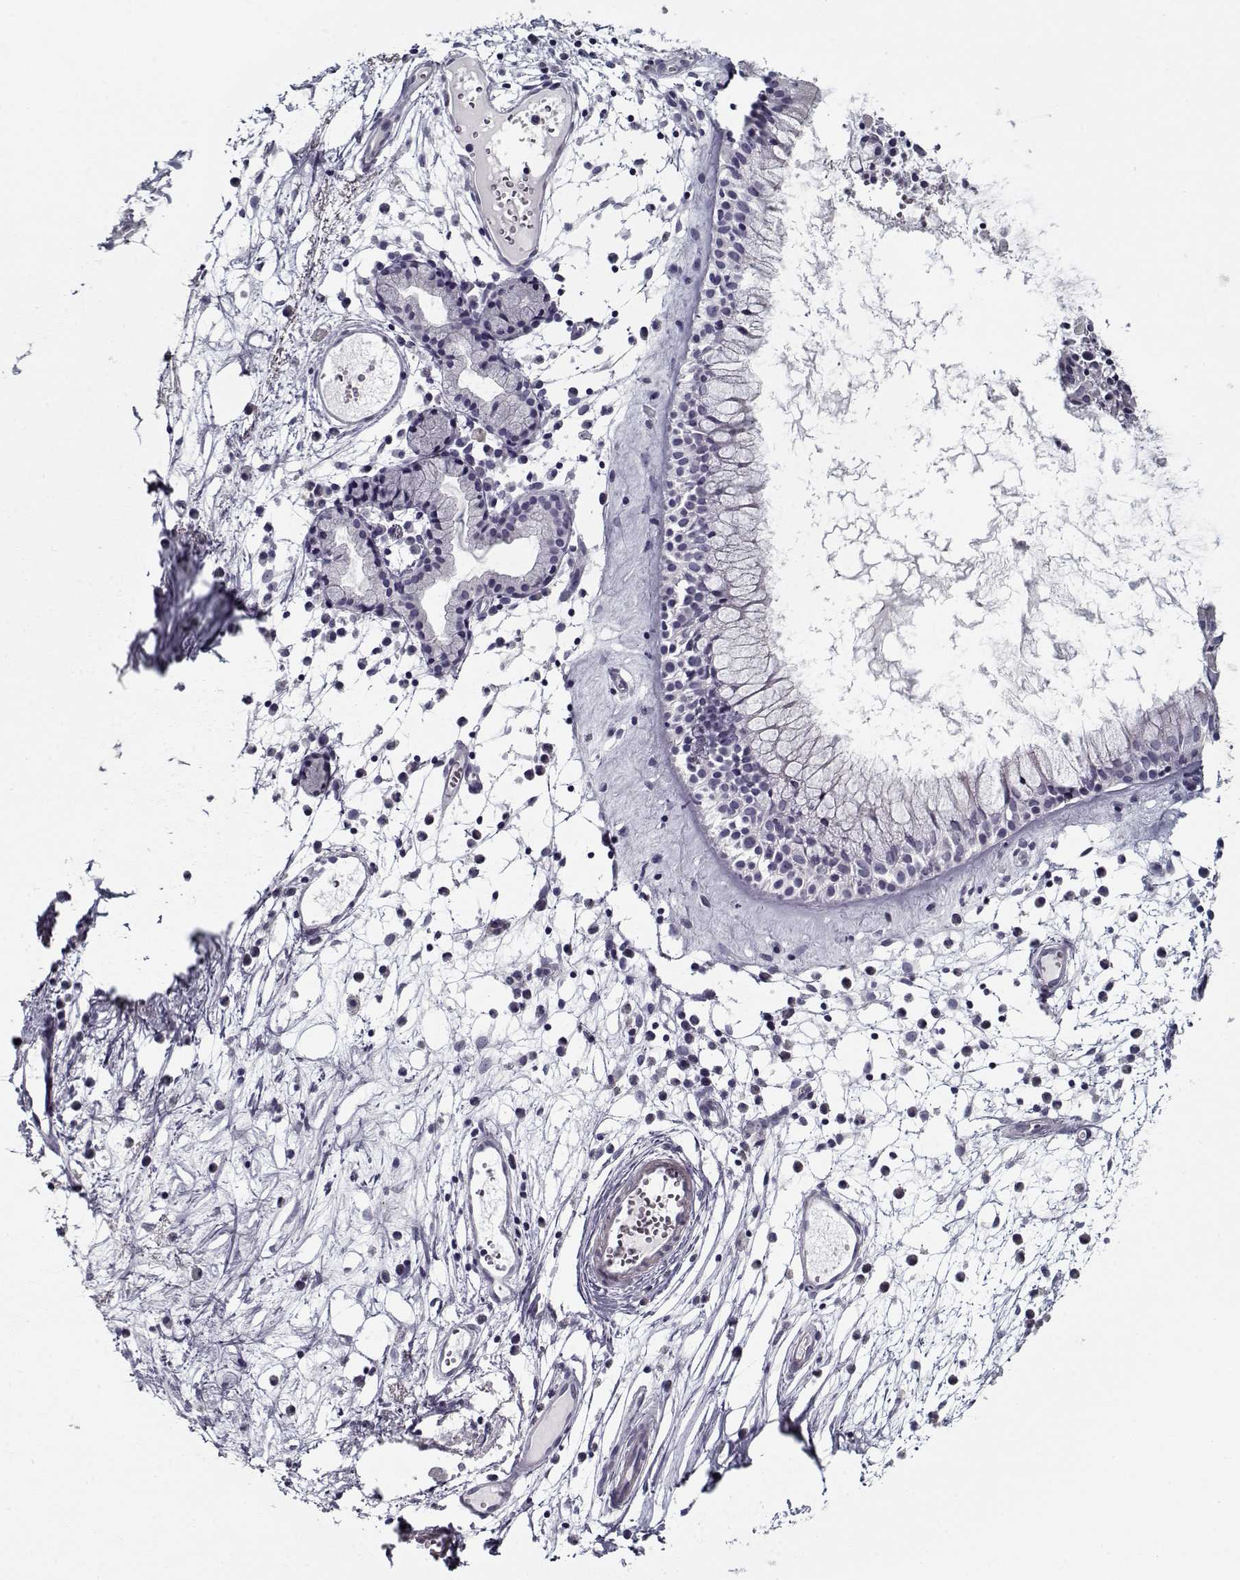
{"staining": {"intensity": "negative", "quantity": "none", "location": "none"}, "tissue": "nasopharynx", "cell_type": "Respiratory epithelial cells", "image_type": "normal", "snomed": [{"axis": "morphology", "description": "Normal tissue, NOS"}, {"axis": "topography", "description": "Nasopharynx"}], "caption": "Respiratory epithelial cells show no significant expression in normal nasopharynx. The staining is performed using DAB brown chromogen with nuclei counter-stained in using hematoxylin.", "gene": "RNF32", "patient": {"sex": "female", "age": 85}}